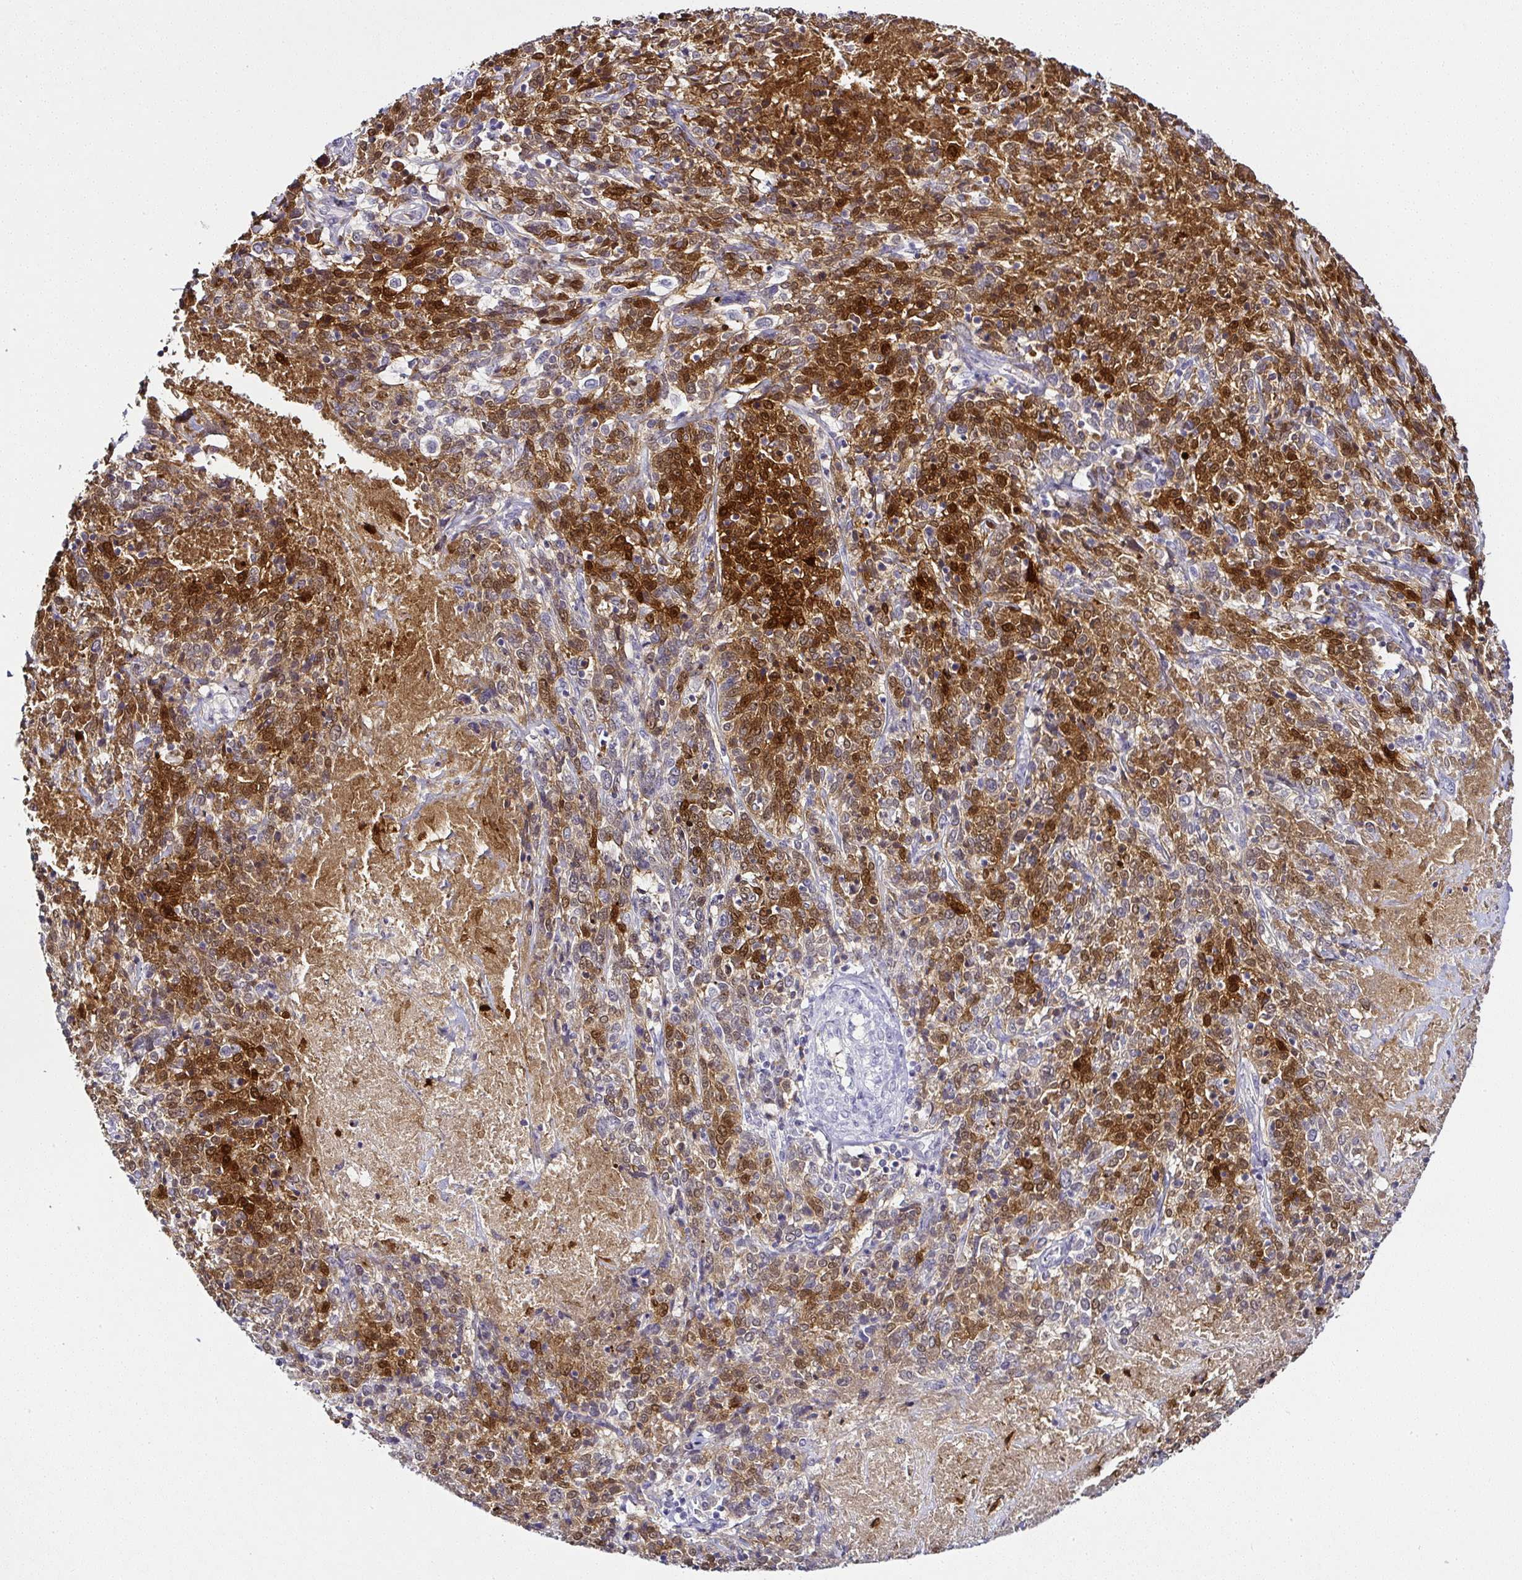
{"staining": {"intensity": "strong", "quantity": "25%-75%", "location": "cytoplasmic/membranous,nuclear"}, "tissue": "cervical cancer", "cell_type": "Tumor cells", "image_type": "cancer", "snomed": [{"axis": "morphology", "description": "Squamous cell carcinoma, NOS"}, {"axis": "topography", "description": "Cervix"}], "caption": "About 25%-75% of tumor cells in human squamous cell carcinoma (cervical) show strong cytoplasmic/membranous and nuclear protein expression as visualized by brown immunohistochemical staining.", "gene": "SERPINB3", "patient": {"sex": "female", "age": 46}}